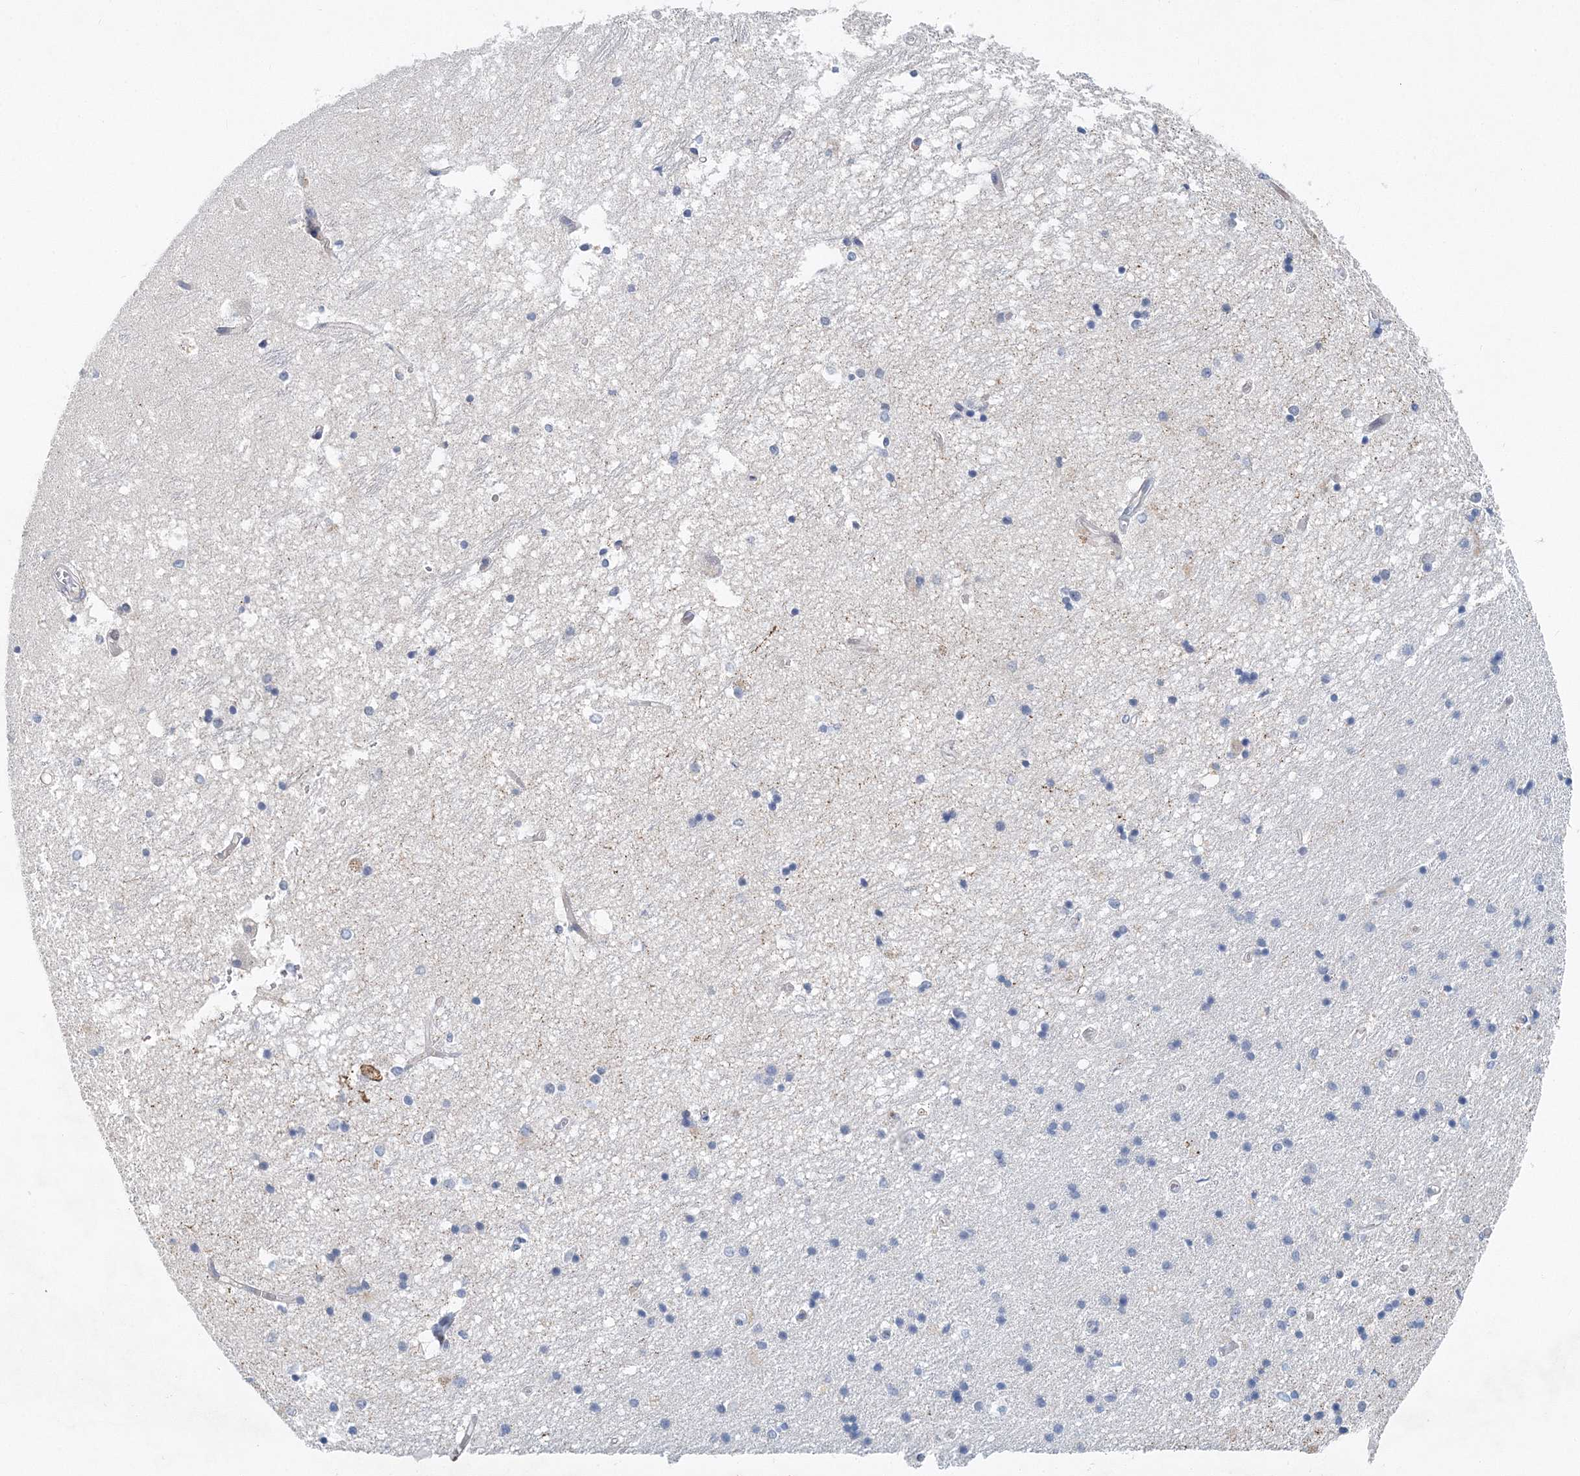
{"staining": {"intensity": "negative", "quantity": "none", "location": "none"}, "tissue": "hippocampus", "cell_type": "Glial cells", "image_type": "normal", "snomed": [{"axis": "morphology", "description": "Normal tissue, NOS"}, {"axis": "topography", "description": "Hippocampus"}], "caption": "A photomicrograph of hippocampus stained for a protein shows no brown staining in glial cells. (Stains: DAB IHC with hematoxylin counter stain, Microscopy: brightfield microscopy at high magnification).", "gene": "UIMC1", "patient": {"sex": "male", "age": 45}}